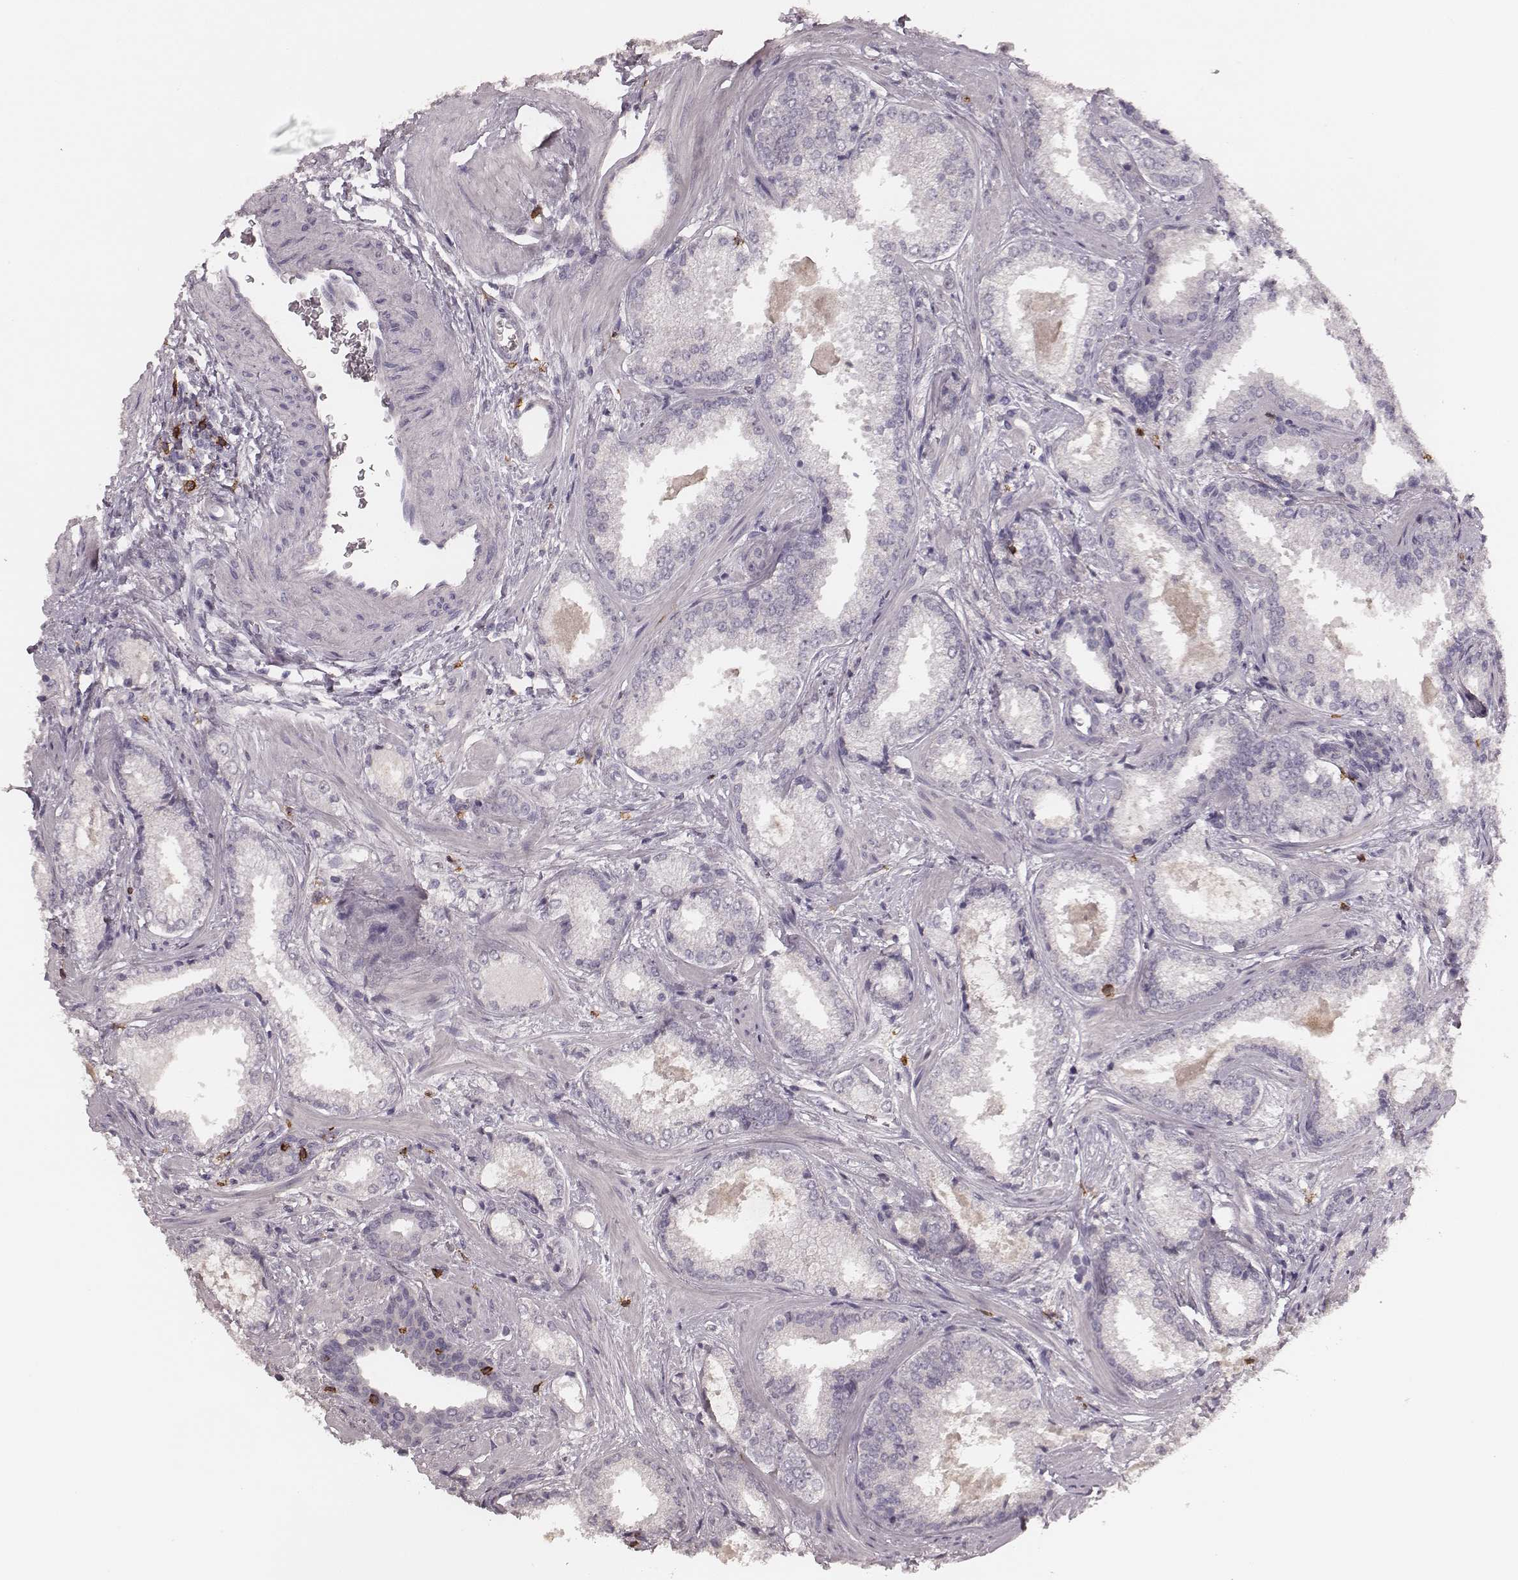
{"staining": {"intensity": "negative", "quantity": "none", "location": "none"}, "tissue": "prostate cancer", "cell_type": "Tumor cells", "image_type": "cancer", "snomed": [{"axis": "morphology", "description": "Adenocarcinoma, Low grade"}, {"axis": "topography", "description": "Prostate"}], "caption": "Tumor cells are negative for protein expression in human prostate cancer (low-grade adenocarcinoma).", "gene": "CD8A", "patient": {"sex": "male", "age": 56}}